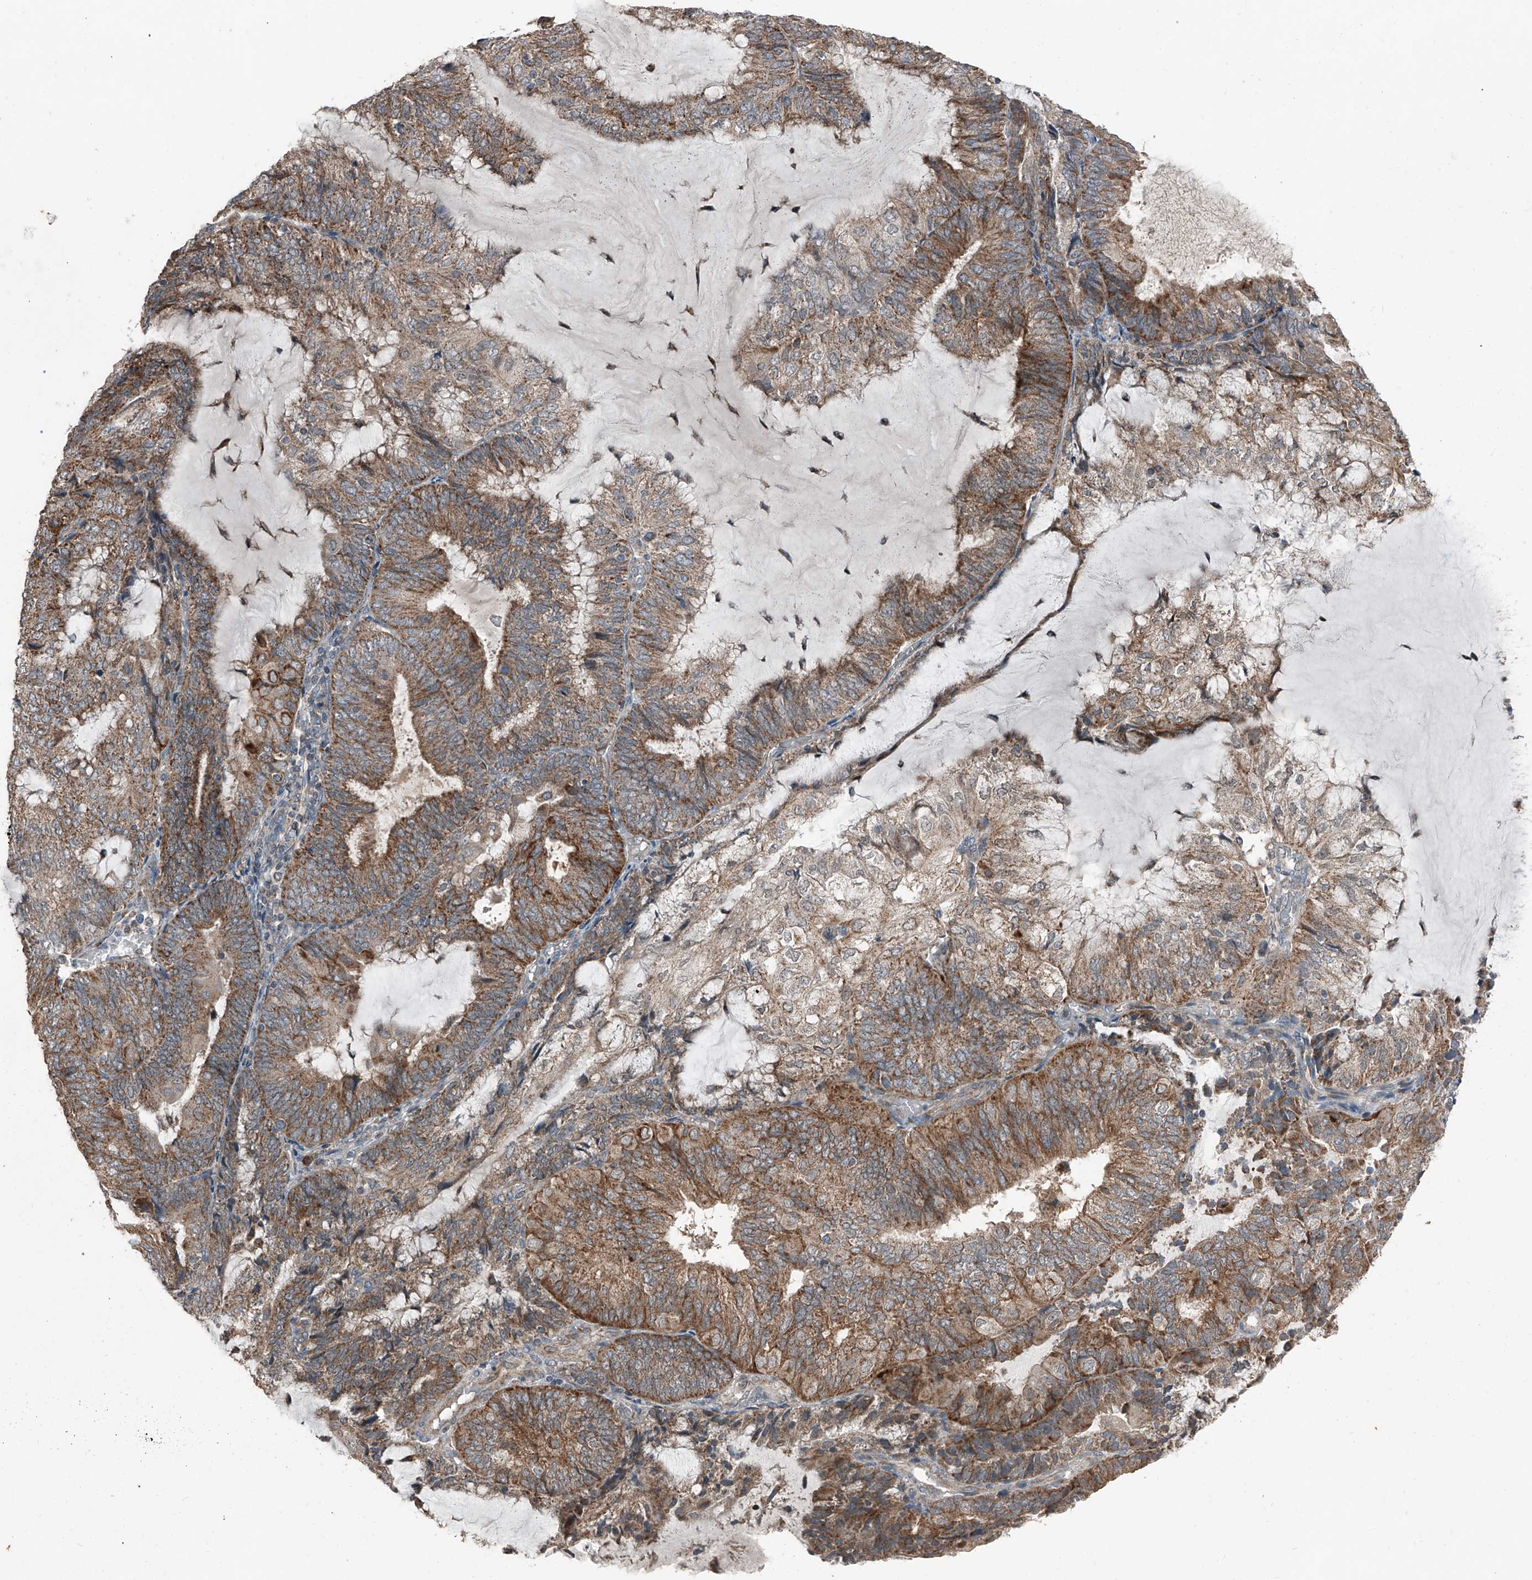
{"staining": {"intensity": "moderate", "quantity": ">75%", "location": "cytoplasmic/membranous"}, "tissue": "endometrial cancer", "cell_type": "Tumor cells", "image_type": "cancer", "snomed": [{"axis": "morphology", "description": "Adenocarcinoma, NOS"}, {"axis": "topography", "description": "Endometrium"}], "caption": "The photomicrograph reveals immunohistochemical staining of endometrial cancer. There is moderate cytoplasmic/membranous staining is appreciated in about >75% of tumor cells.", "gene": "CHRNA7", "patient": {"sex": "female", "age": 81}}